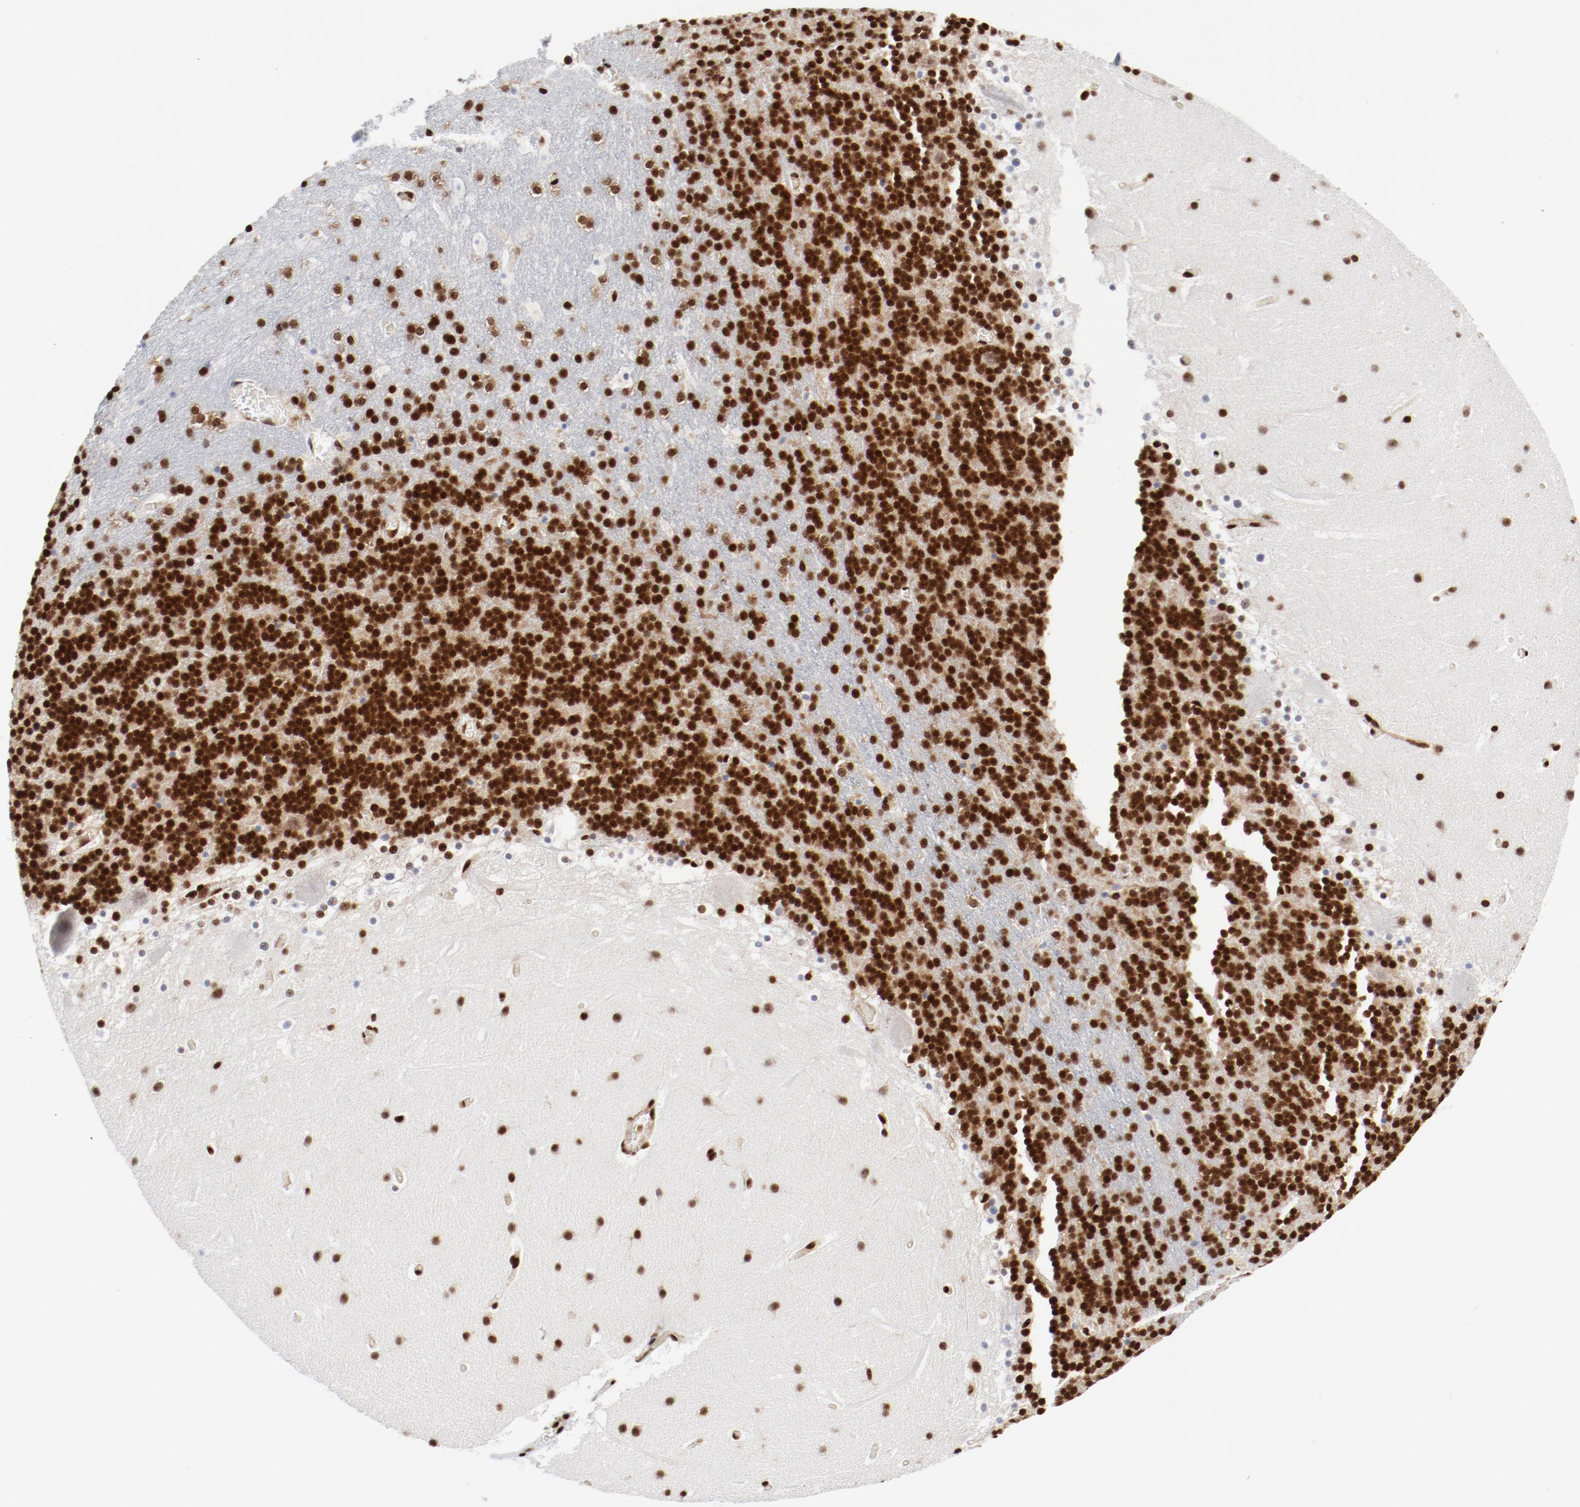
{"staining": {"intensity": "strong", "quantity": ">75%", "location": "nuclear"}, "tissue": "cerebellum", "cell_type": "Cells in granular layer", "image_type": "normal", "snomed": [{"axis": "morphology", "description": "Normal tissue, NOS"}, {"axis": "topography", "description": "Cerebellum"}], "caption": "Cerebellum stained with a brown dye shows strong nuclear positive positivity in approximately >75% of cells in granular layer.", "gene": "NFYB", "patient": {"sex": "male", "age": 45}}